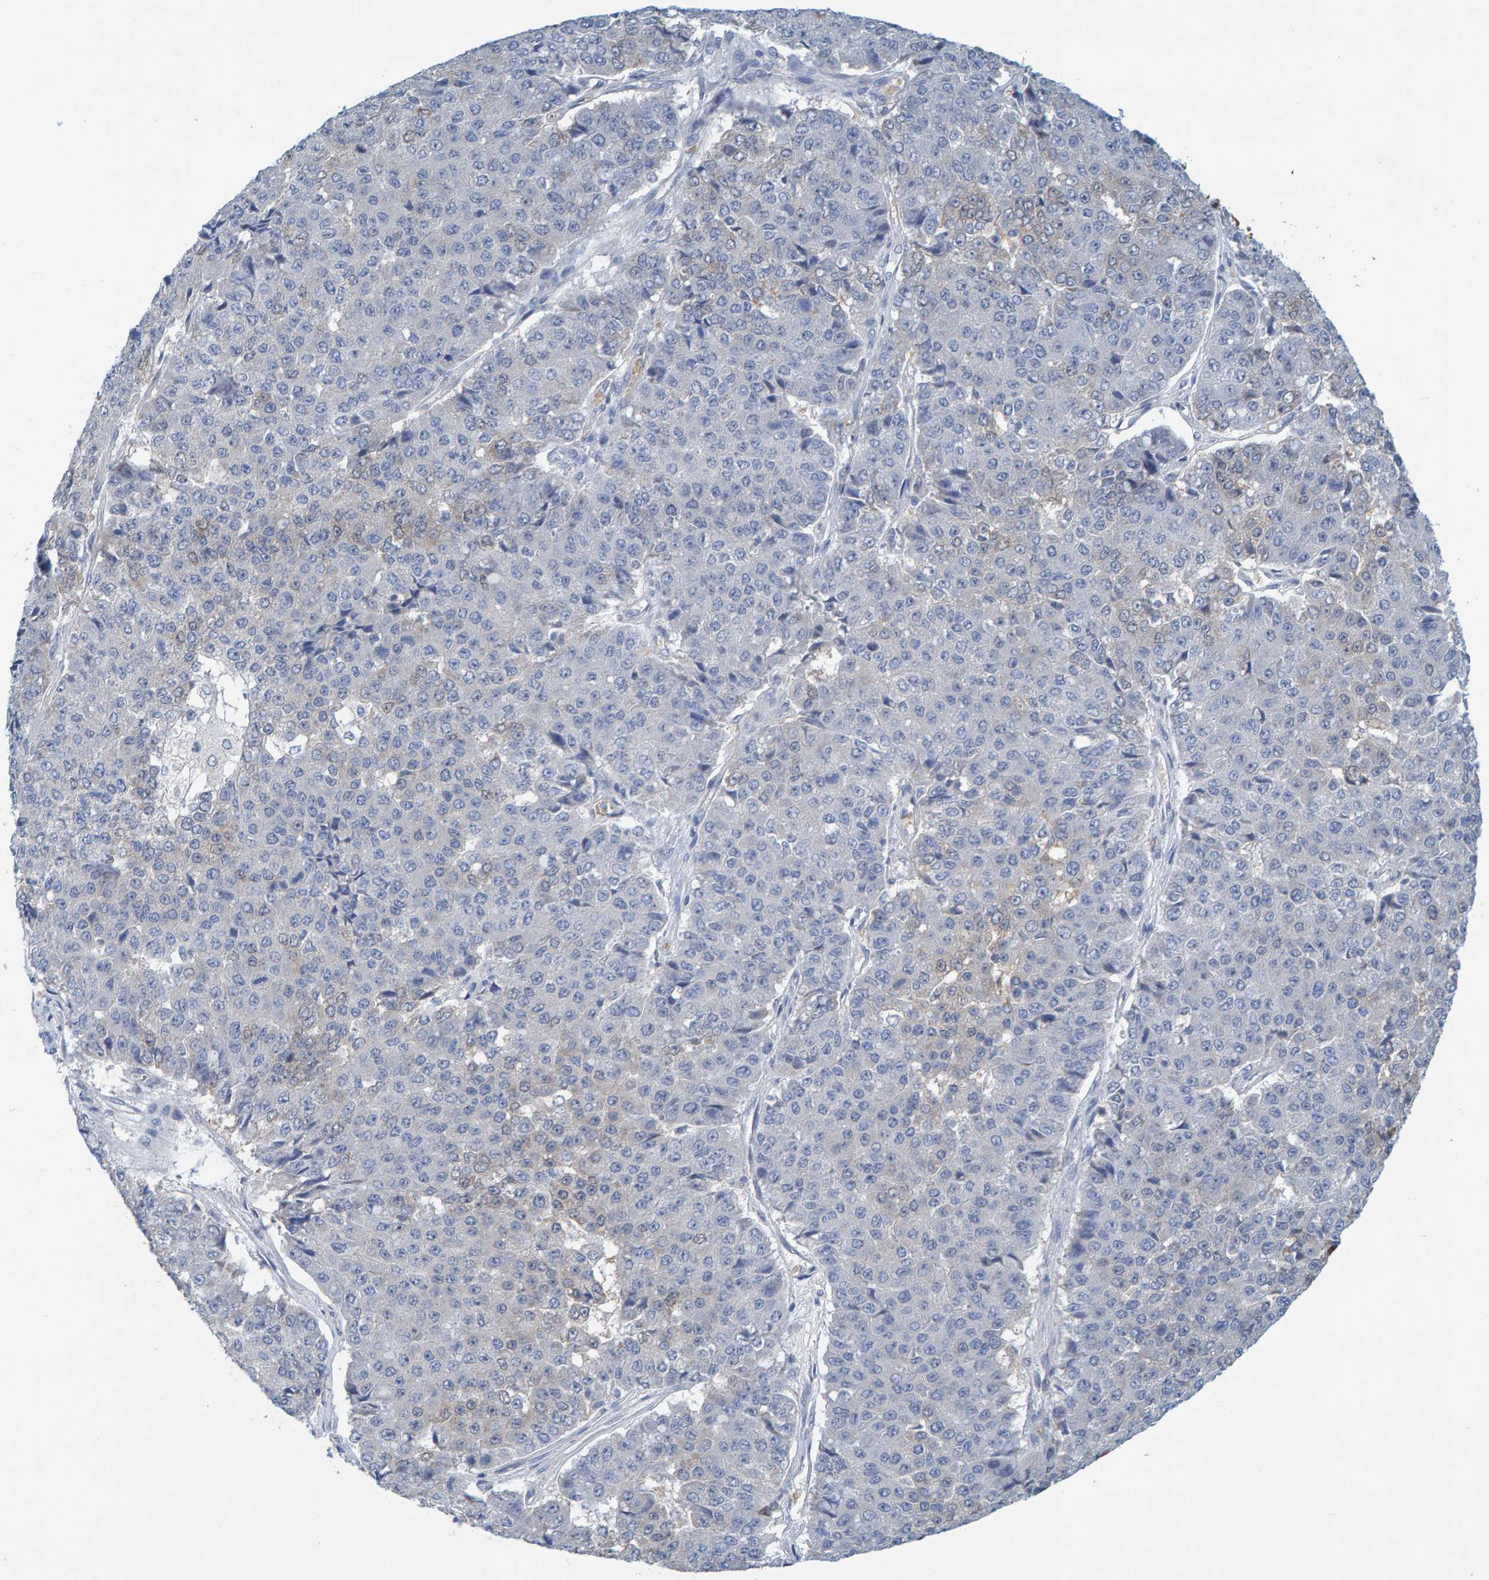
{"staining": {"intensity": "negative", "quantity": "none", "location": "none"}, "tissue": "pancreatic cancer", "cell_type": "Tumor cells", "image_type": "cancer", "snomed": [{"axis": "morphology", "description": "Adenocarcinoma, NOS"}, {"axis": "topography", "description": "Pancreas"}], "caption": "This is a photomicrograph of immunohistochemistry (IHC) staining of pancreatic adenocarcinoma, which shows no expression in tumor cells.", "gene": "ALAD", "patient": {"sex": "male", "age": 50}}